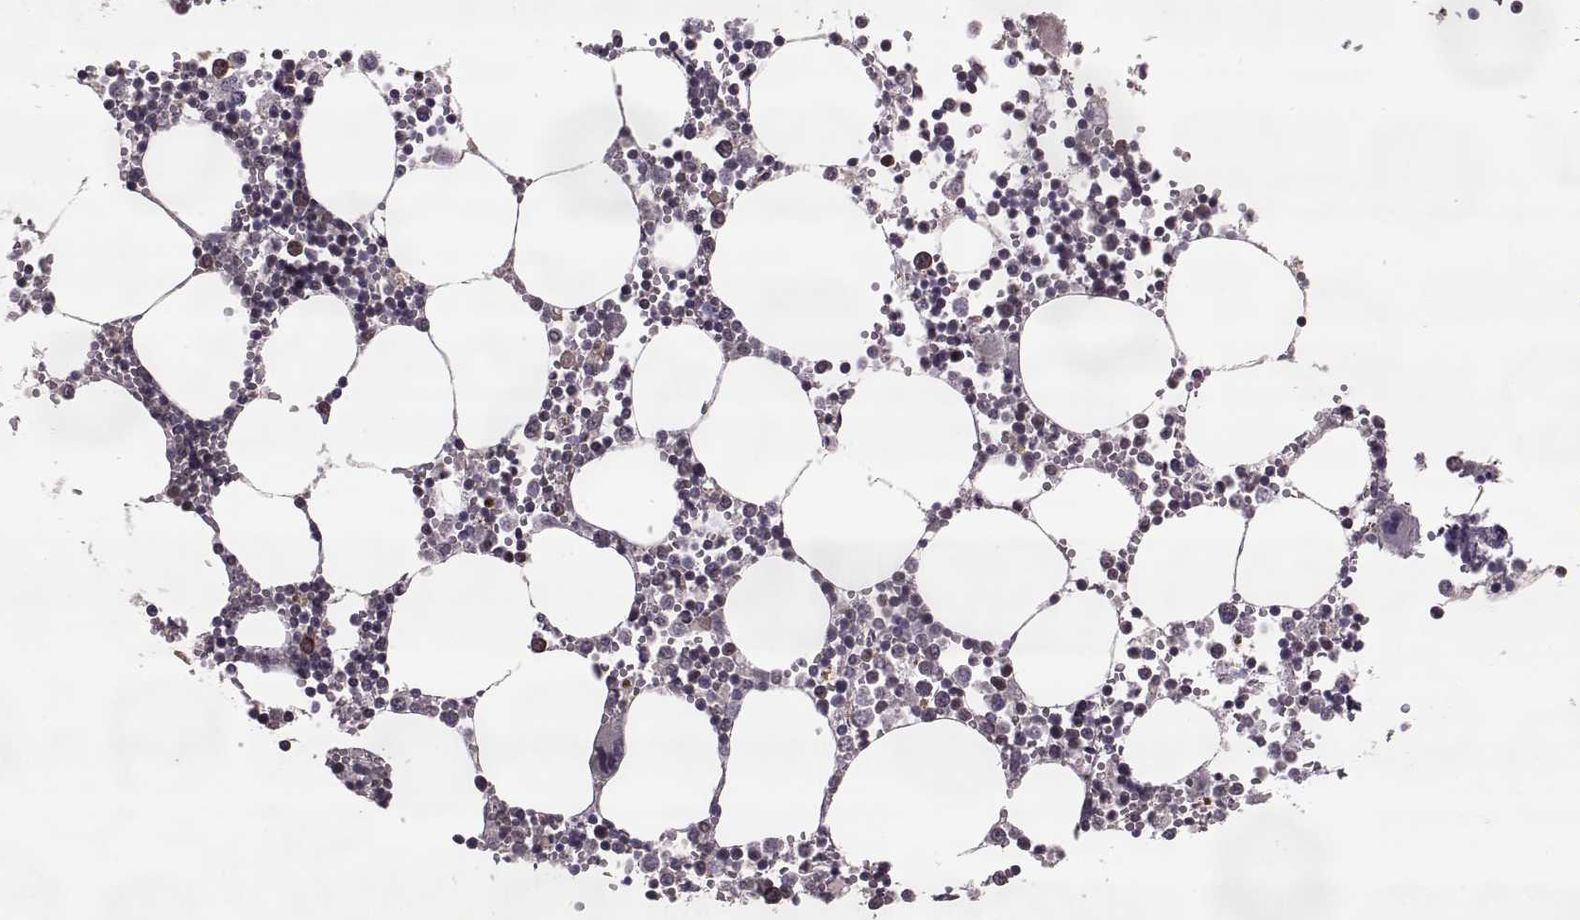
{"staining": {"intensity": "weak", "quantity": "<25%", "location": "cytoplasmic/membranous"}, "tissue": "bone marrow", "cell_type": "Hematopoietic cells", "image_type": "normal", "snomed": [{"axis": "morphology", "description": "Normal tissue, NOS"}, {"axis": "topography", "description": "Bone marrow"}], "caption": "The immunohistochemistry image has no significant positivity in hematopoietic cells of bone marrow.", "gene": "ELOVL5", "patient": {"sex": "male", "age": 54}}